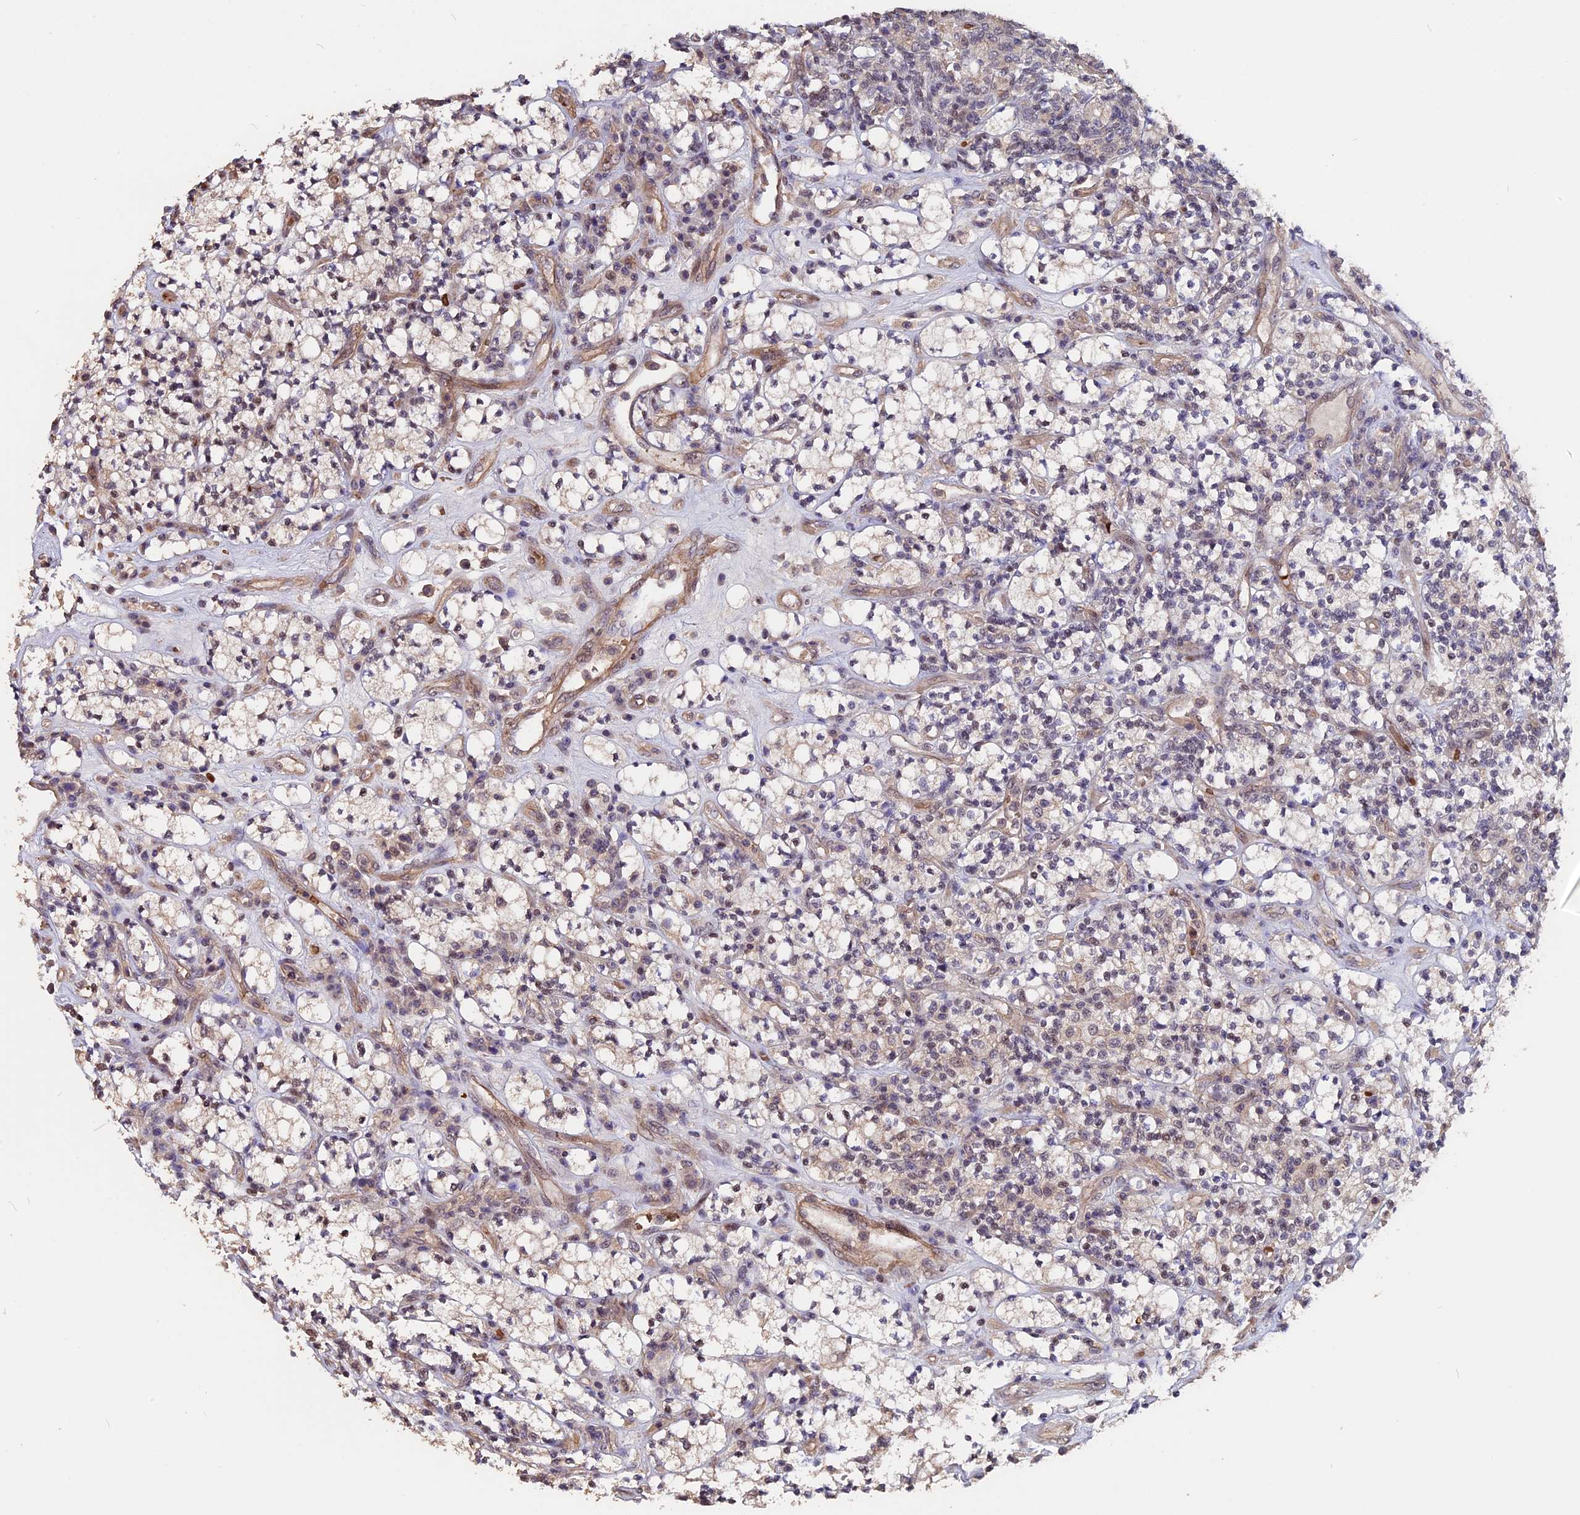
{"staining": {"intensity": "negative", "quantity": "none", "location": "none"}, "tissue": "renal cancer", "cell_type": "Tumor cells", "image_type": "cancer", "snomed": [{"axis": "morphology", "description": "Adenocarcinoma, NOS"}, {"axis": "topography", "description": "Kidney"}], "caption": "Tumor cells show no significant protein staining in renal cancer (adenocarcinoma).", "gene": "ZC3H10", "patient": {"sex": "male", "age": 77}}